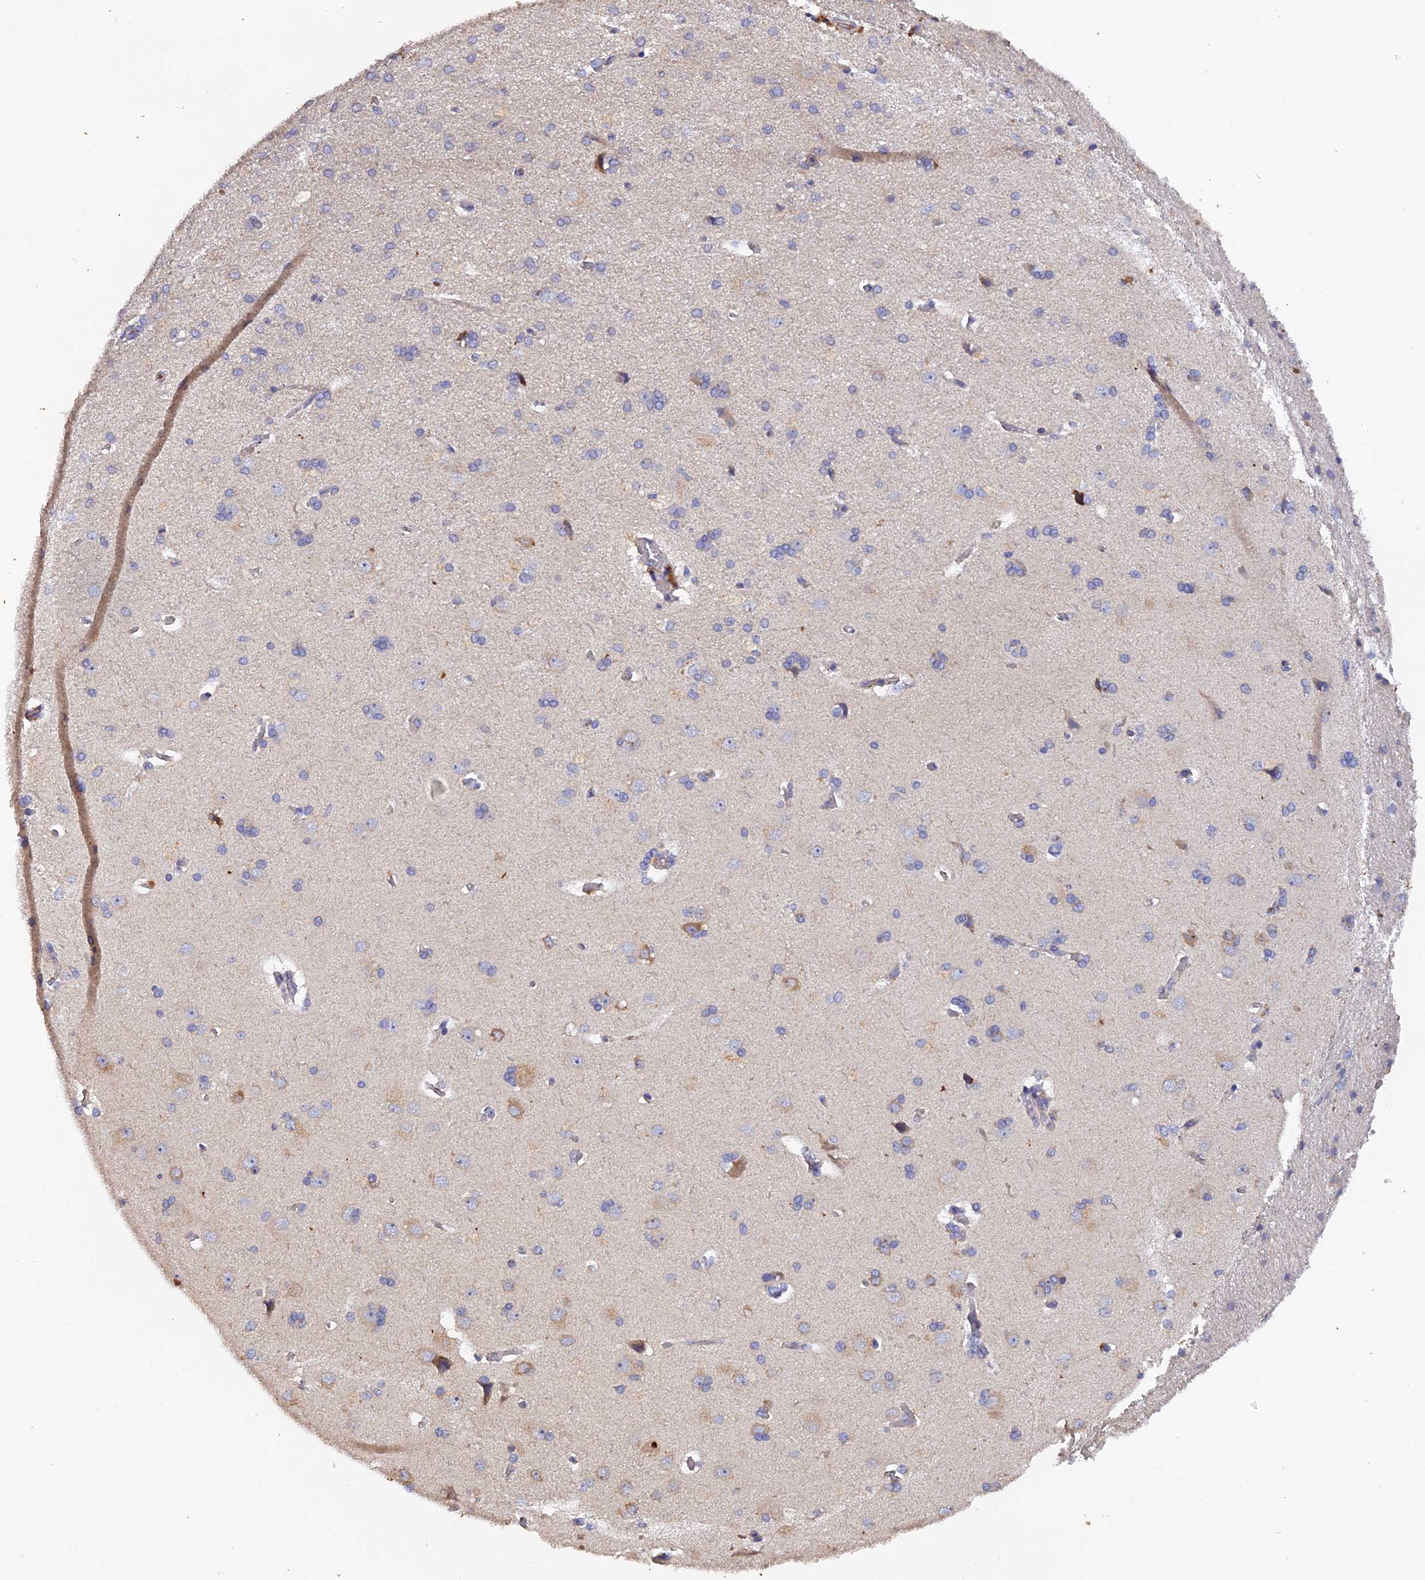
{"staining": {"intensity": "negative", "quantity": "none", "location": "none"}, "tissue": "cerebral cortex", "cell_type": "Endothelial cells", "image_type": "normal", "snomed": [{"axis": "morphology", "description": "Normal tissue, NOS"}, {"axis": "topography", "description": "Cerebral cortex"}], "caption": "DAB (3,3'-diaminobenzidine) immunohistochemical staining of normal human cerebral cortex demonstrates no significant staining in endothelial cells.", "gene": "SLC39A13", "patient": {"sex": "male", "age": 62}}